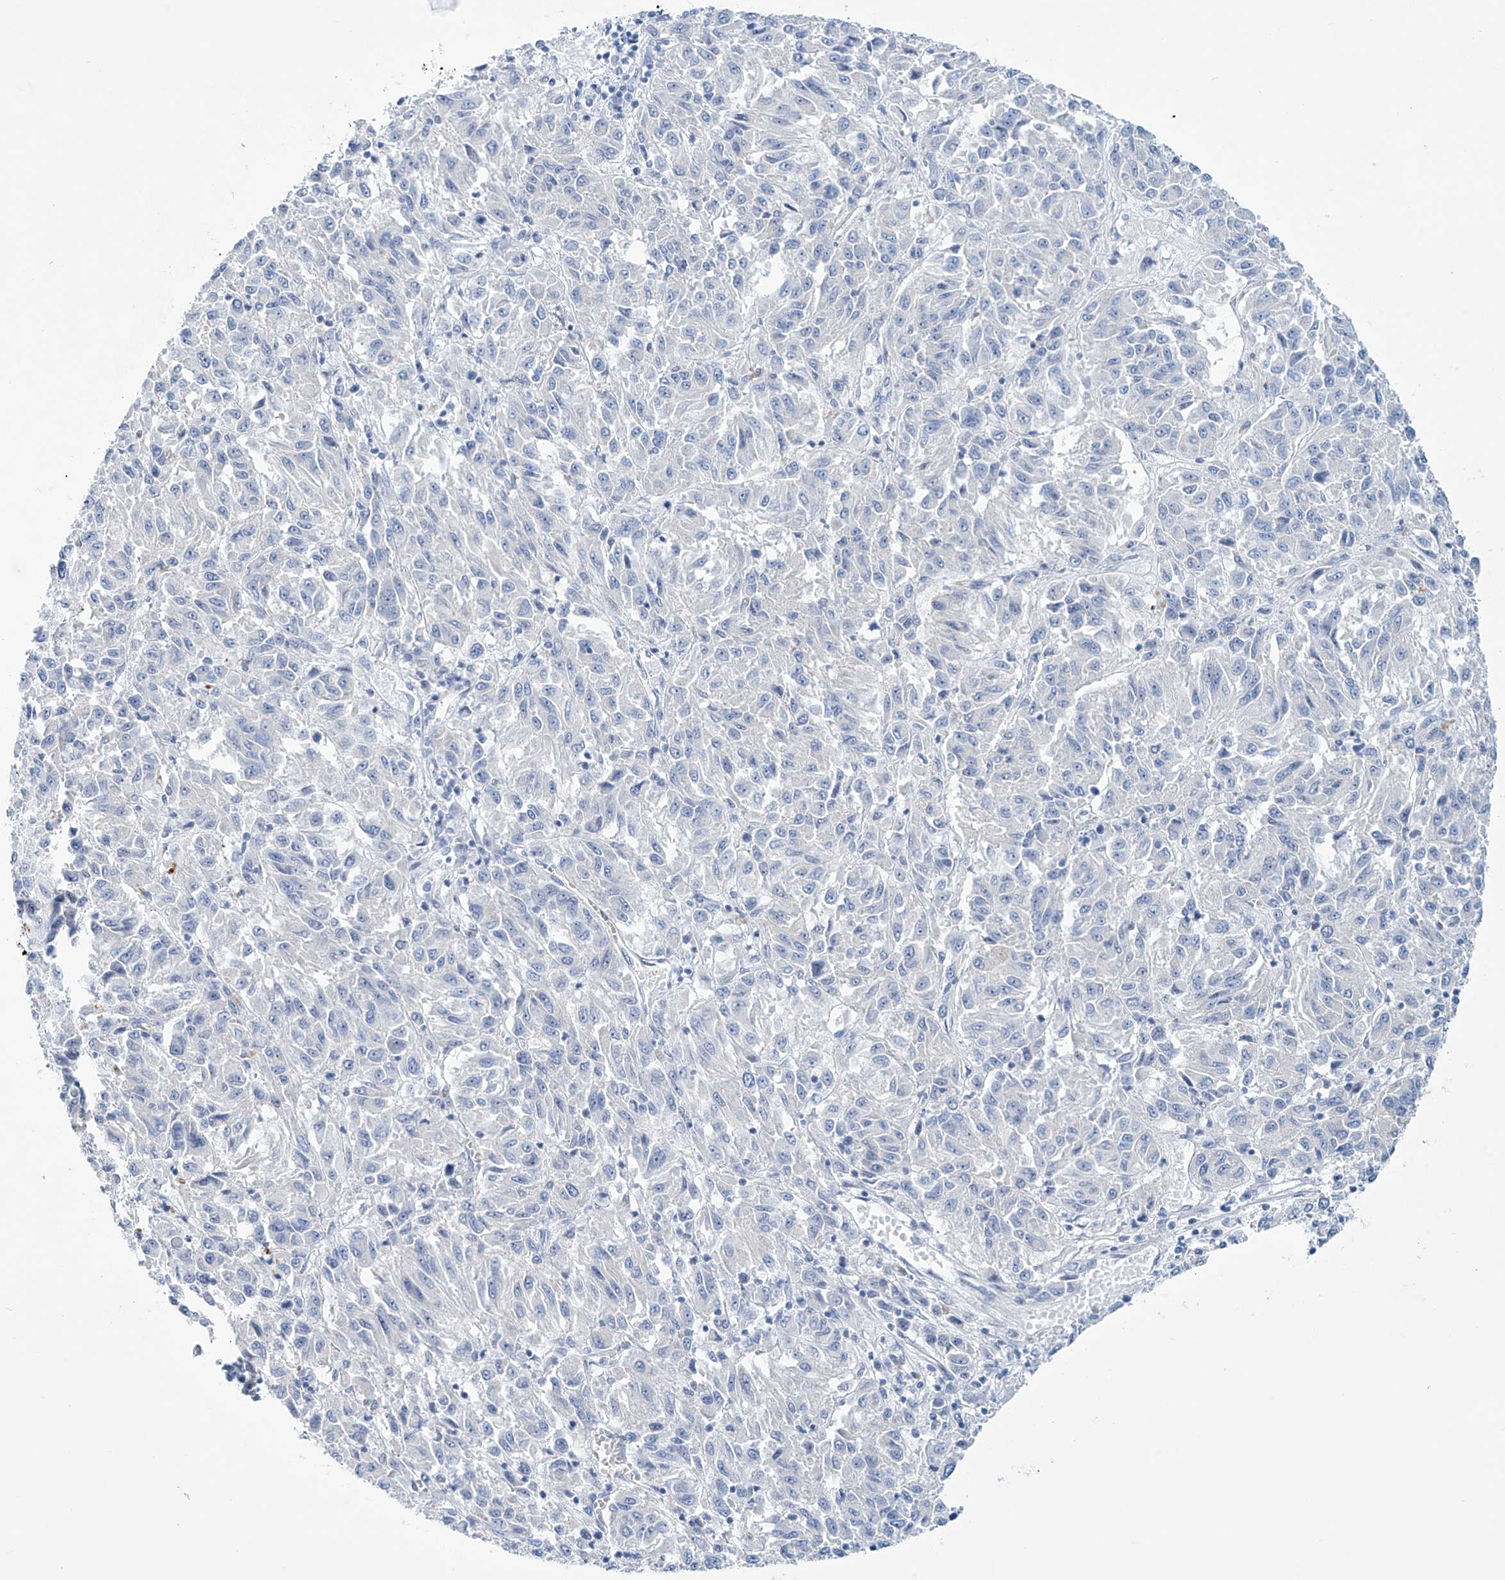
{"staining": {"intensity": "negative", "quantity": "none", "location": "none"}, "tissue": "melanoma", "cell_type": "Tumor cells", "image_type": "cancer", "snomed": [{"axis": "morphology", "description": "Malignant melanoma, Metastatic site"}, {"axis": "topography", "description": "Lung"}], "caption": "A histopathology image of human melanoma is negative for staining in tumor cells.", "gene": "TRIM60", "patient": {"sex": "male", "age": 64}}